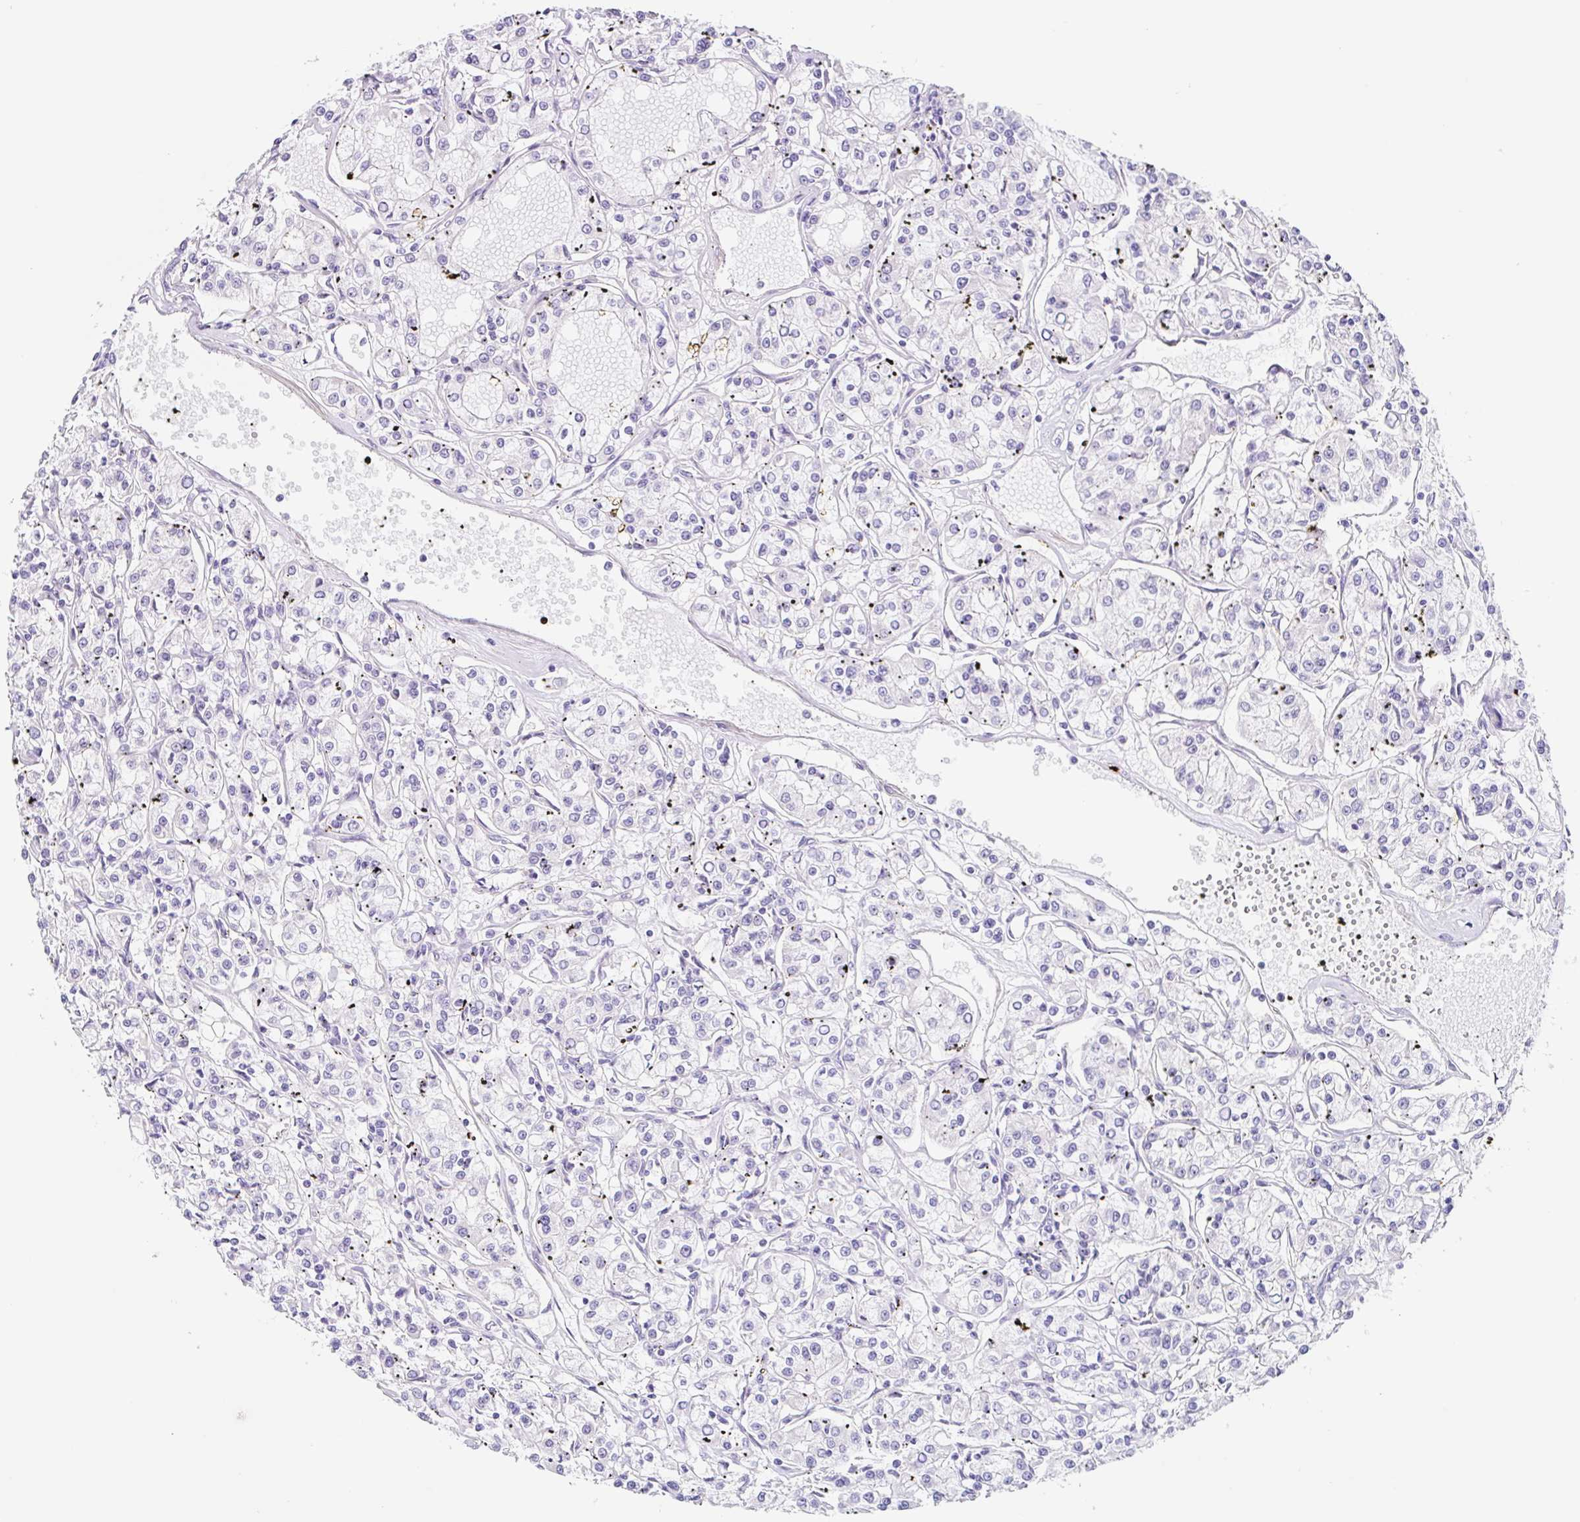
{"staining": {"intensity": "negative", "quantity": "none", "location": "none"}, "tissue": "renal cancer", "cell_type": "Tumor cells", "image_type": "cancer", "snomed": [{"axis": "morphology", "description": "Adenocarcinoma, NOS"}, {"axis": "topography", "description": "Kidney"}], "caption": "Renal cancer (adenocarcinoma) was stained to show a protein in brown. There is no significant expression in tumor cells.", "gene": "DCAF17", "patient": {"sex": "female", "age": 59}}